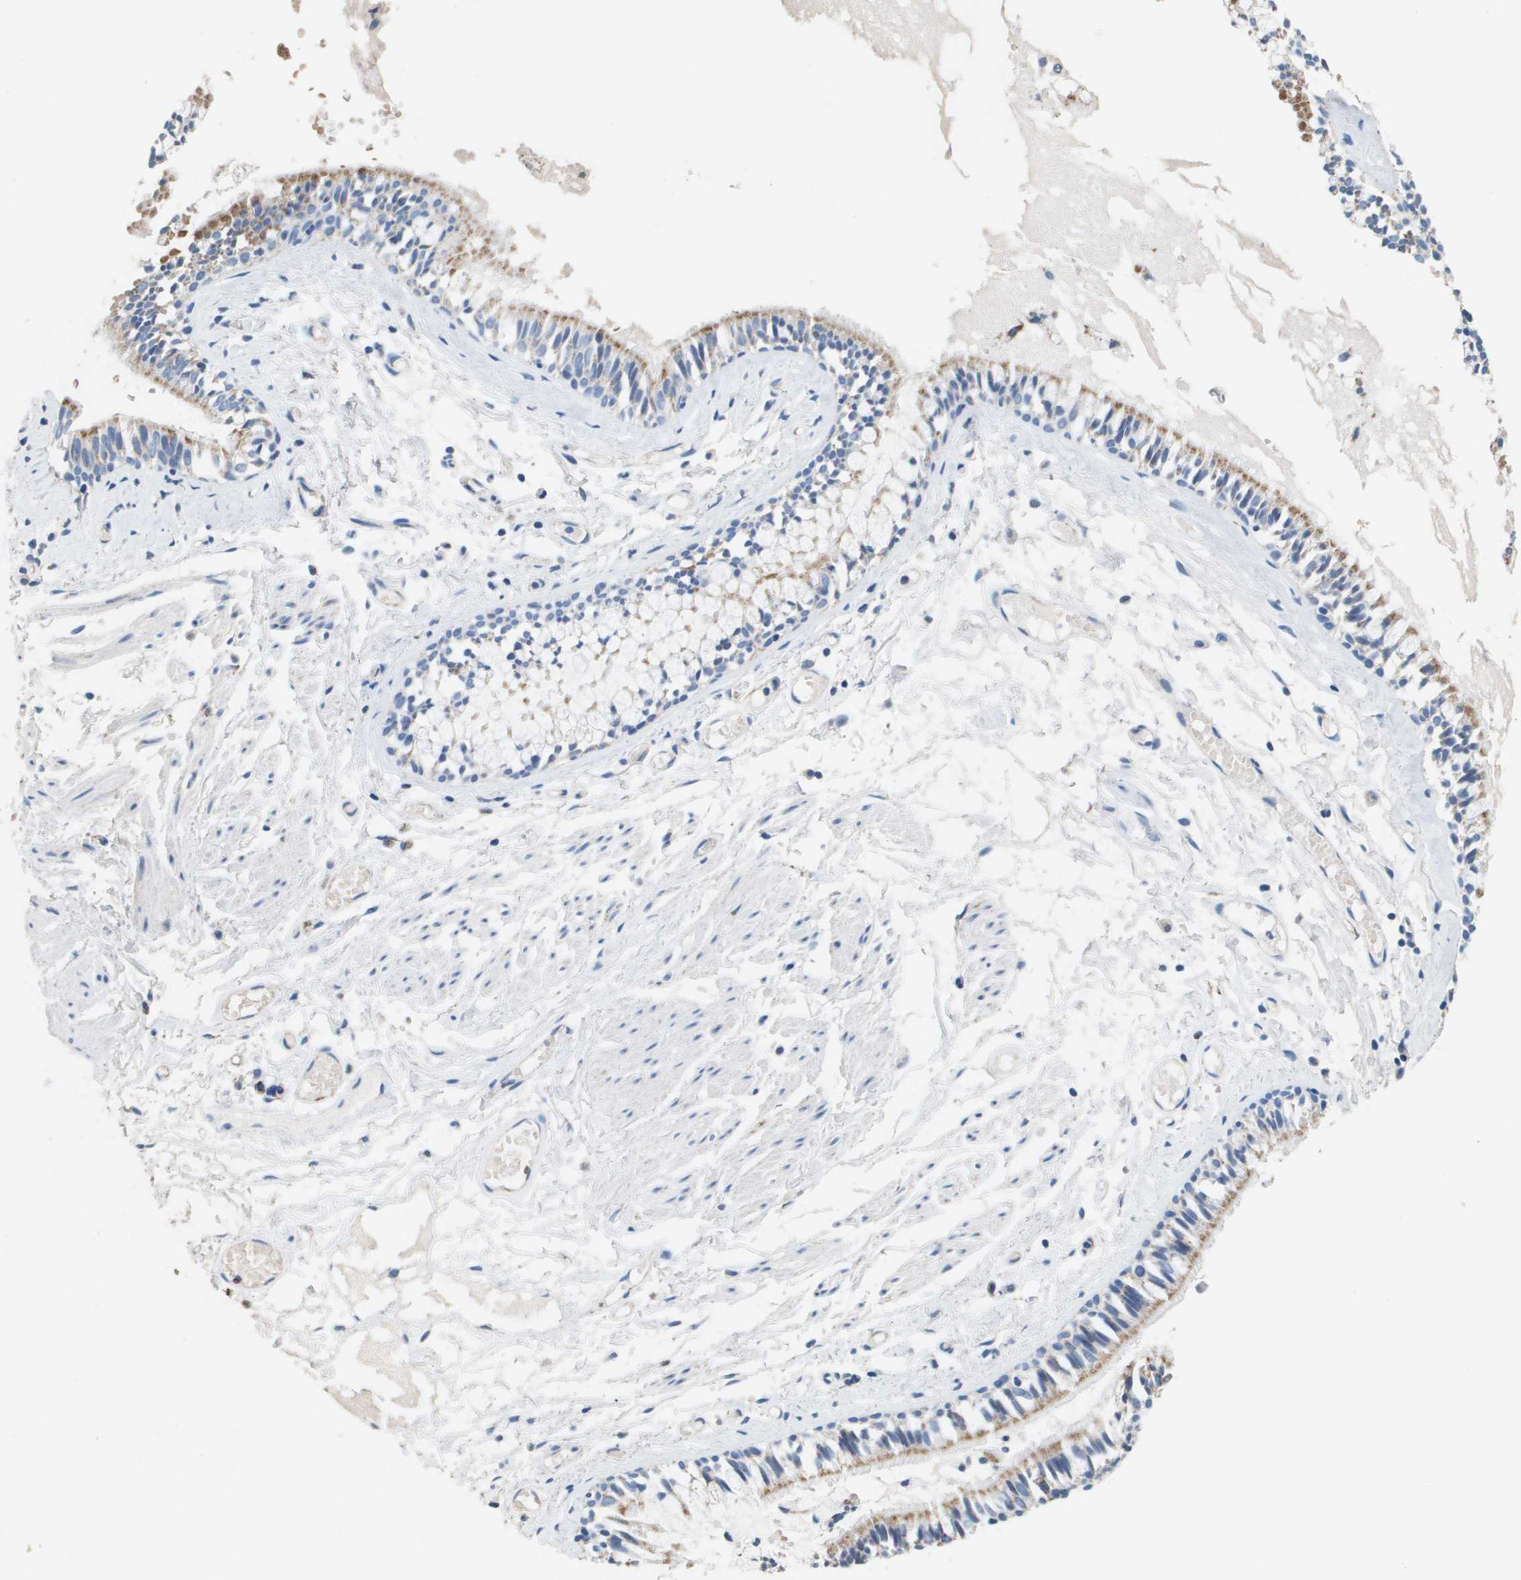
{"staining": {"intensity": "strong", "quantity": ">75%", "location": "cytoplasmic/membranous"}, "tissue": "bronchus", "cell_type": "Respiratory epithelial cells", "image_type": "normal", "snomed": [{"axis": "morphology", "description": "Normal tissue, NOS"}, {"axis": "morphology", "description": "Inflammation, NOS"}, {"axis": "topography", "description": "Cartilage tissue"}, {"axis": "topography", "description": "Lung"}], "caption": "This is a micrograph of immunohistochemistry (IHC) staining of benign bronchus, which shows strong positivity in the cytoplasmic/membranous of respiratory epithelial cells.", "gene": "ATP5F1B", "patient": {"sex": "male", "age": 71}}